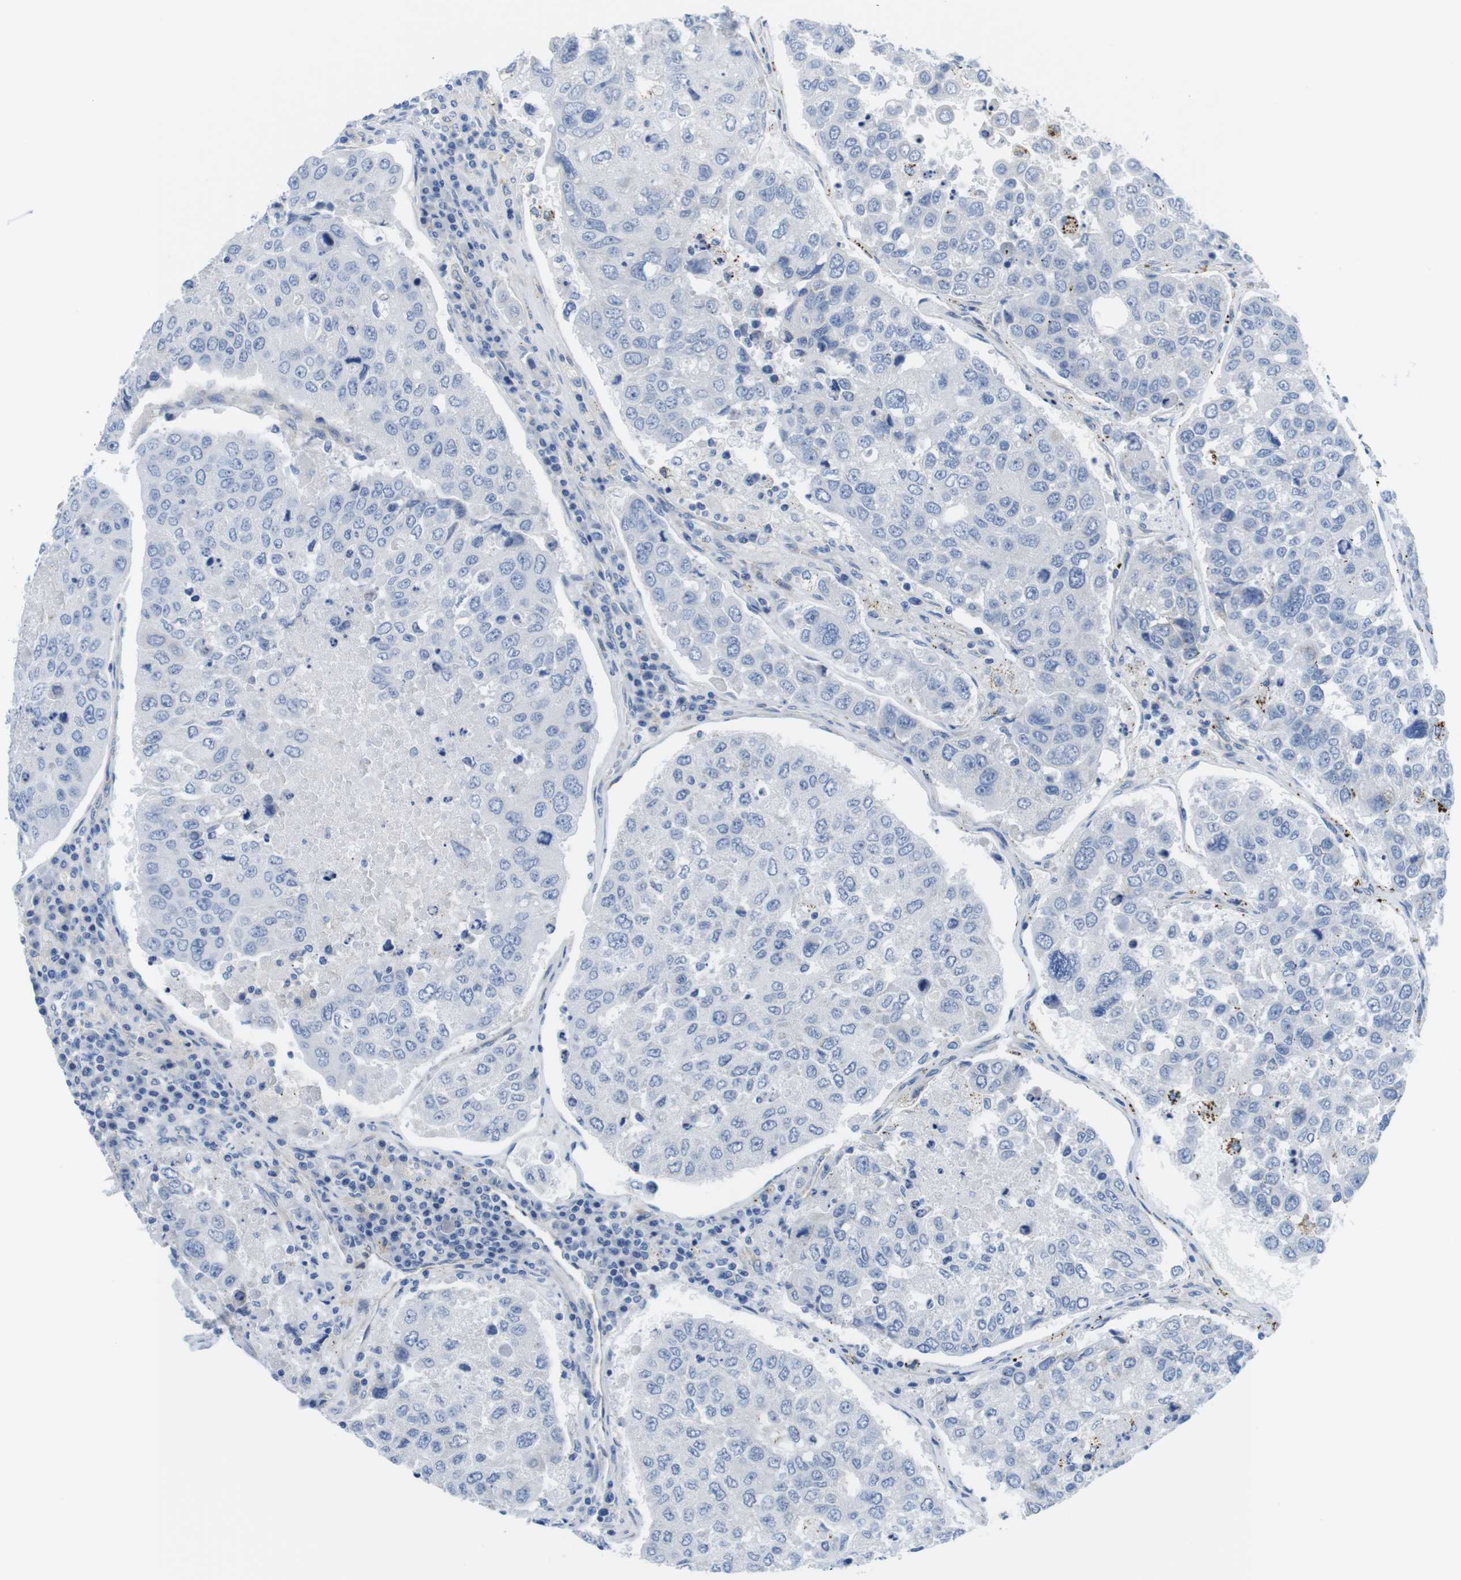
{"staining": {"intensity": "negative", "quantity": "none", "location": "none"}, "tissue": "urothelial cancer", "cell_type": "Tumor cells", "image_type": "cancer", "snomed": [{"axis": "morphology", "description": "Urothelial carcinoma, High grade"}, {"axis": "topography", "description": "Lymph node"}, {"axis": "topography", "description": "Urinary bladder"}], "caption": "The micrograph shows no staining of tumor cells in urothelial cancer.", "gene": "CDH8", "patient": {"sex": "male", "age": 51}}